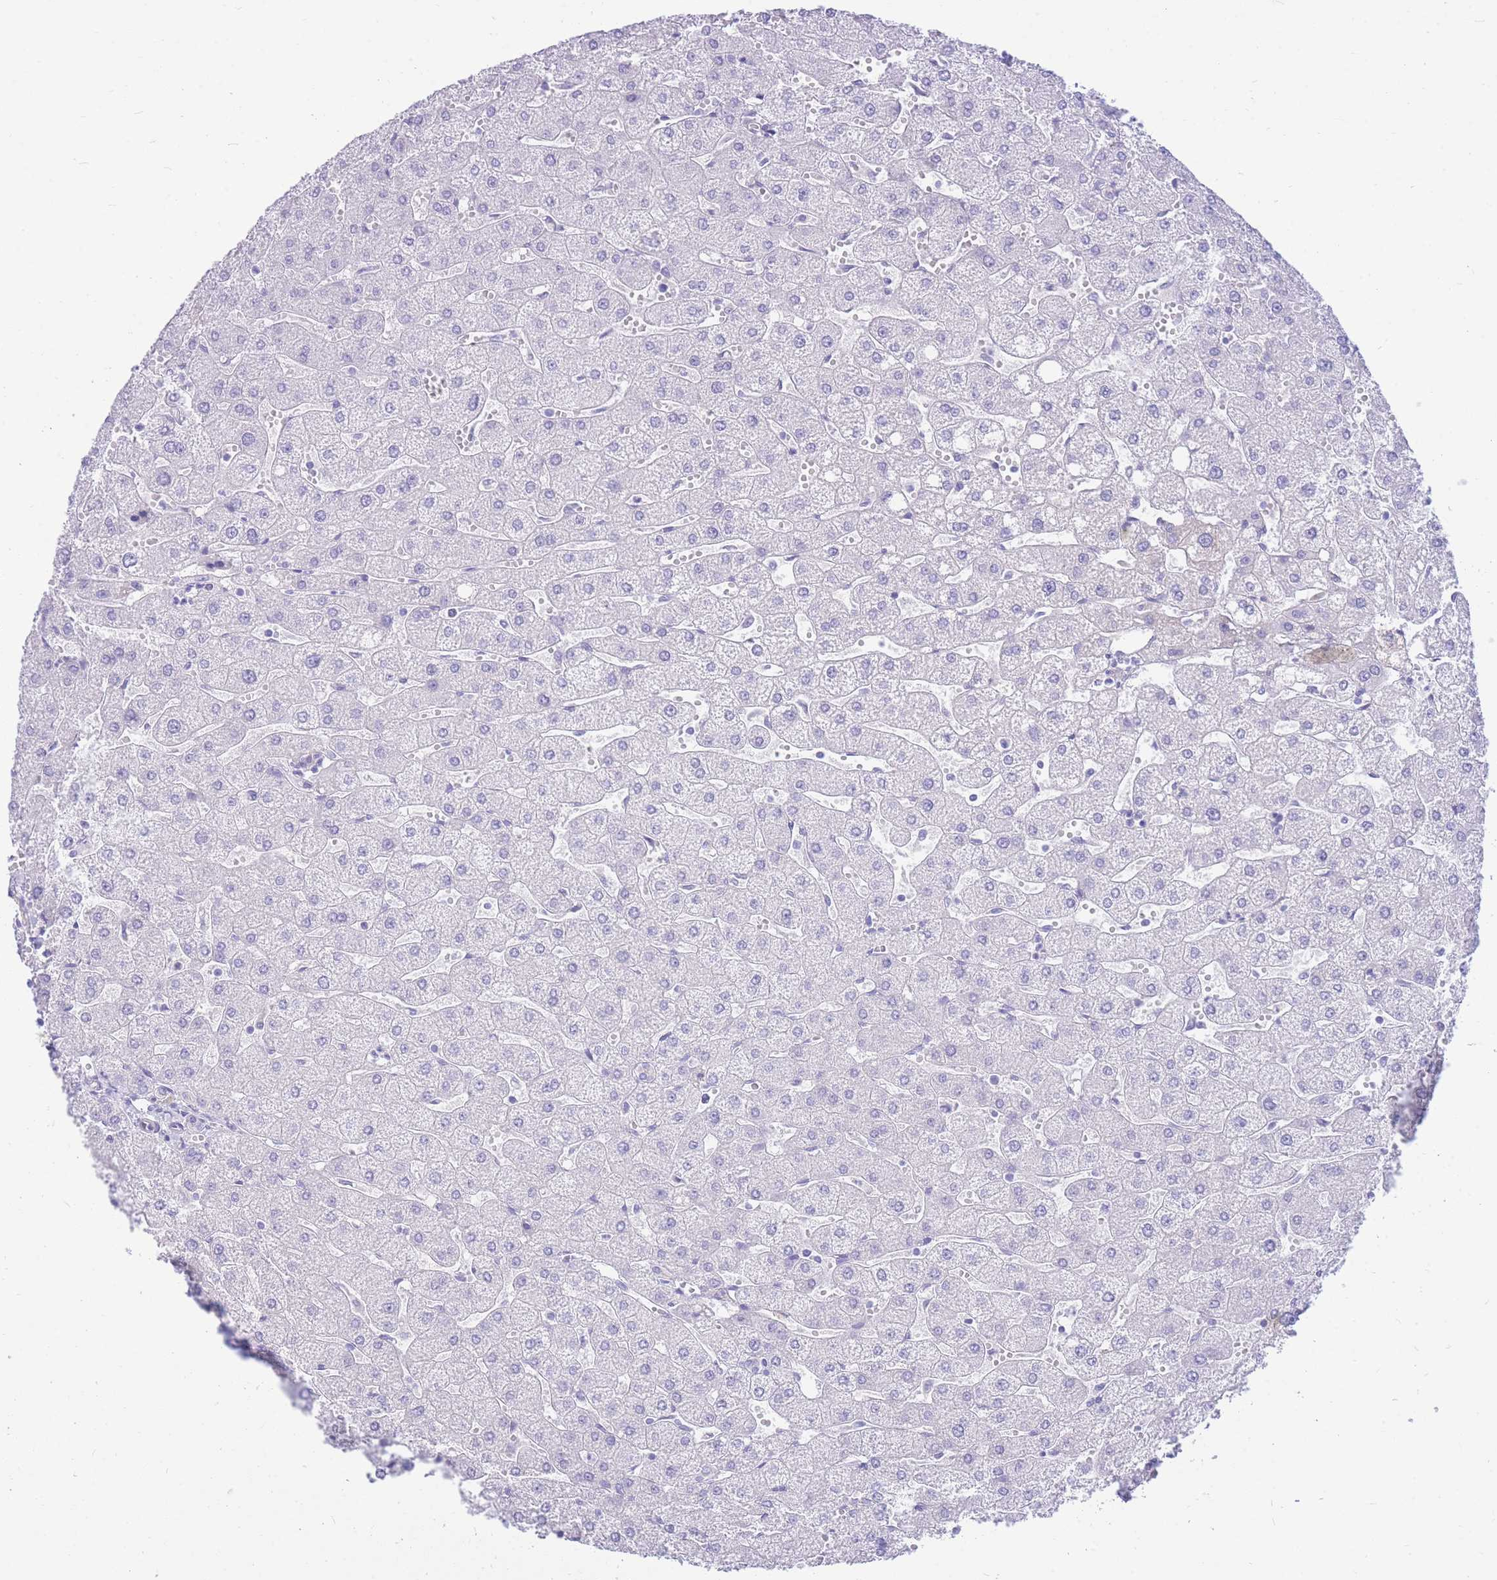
{"staining": {"intensity": "negative", "quantity": "none", "location": "none"}, "tissue": "liver", "cell_type": "Cholangiocytes", "image_type": "normal", "snomed": [{"axis": "morphology", "description": "Normal tissue, NOS"}, {"axis": "topography", "description": "Liver"}], "caption": "IHC histopathology image of unremarkable liver: liver stained with DAB exhibits no significant protein positivity in cholangiocytes.", "gene": "ZNF311", "patient": {"sex": "male", "age": 67}}